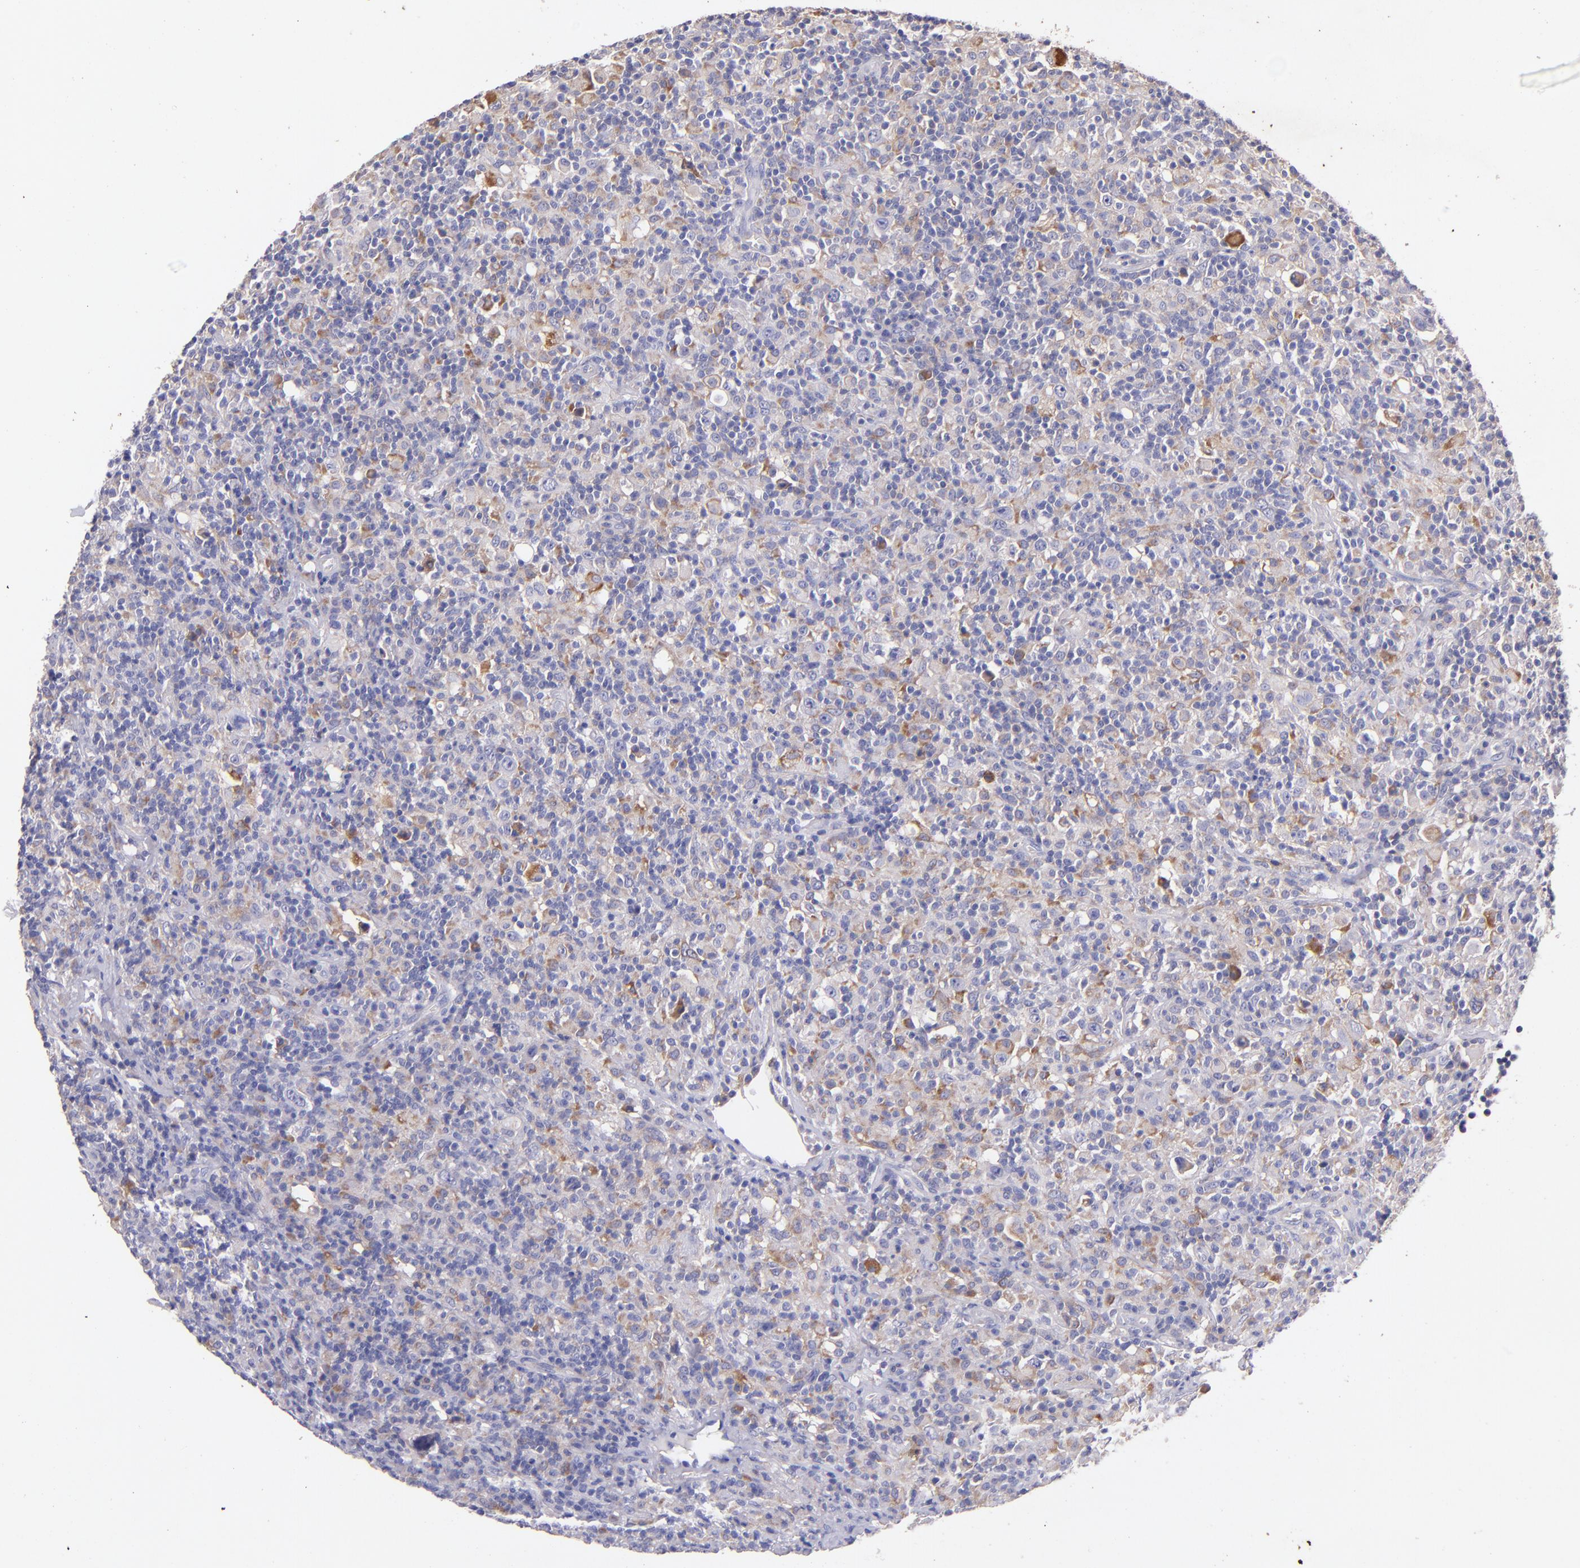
{"staining": {"intensity": "moderate", "quantity": "<25%", "location": "cytoplasmic/membranous"}, "tissue": "lymphoma", "cell_type": "Tumor cells", "image_type": "cancer", "snomed": [{"axis": "morphology", "description": "Hodgkin's disease, NOS"}, {"axis": "topography", "description": "Lymph node"}], "caption": "An immunohistochemistry (IHC) image of tumor tissue is shown. Protein staining in brown shows moderate cytoplasmic/membranous positivity in Hodgkin's disease within tumor cells.", "gene": "RET", "patient": {"sex": "male", "age": 46}}